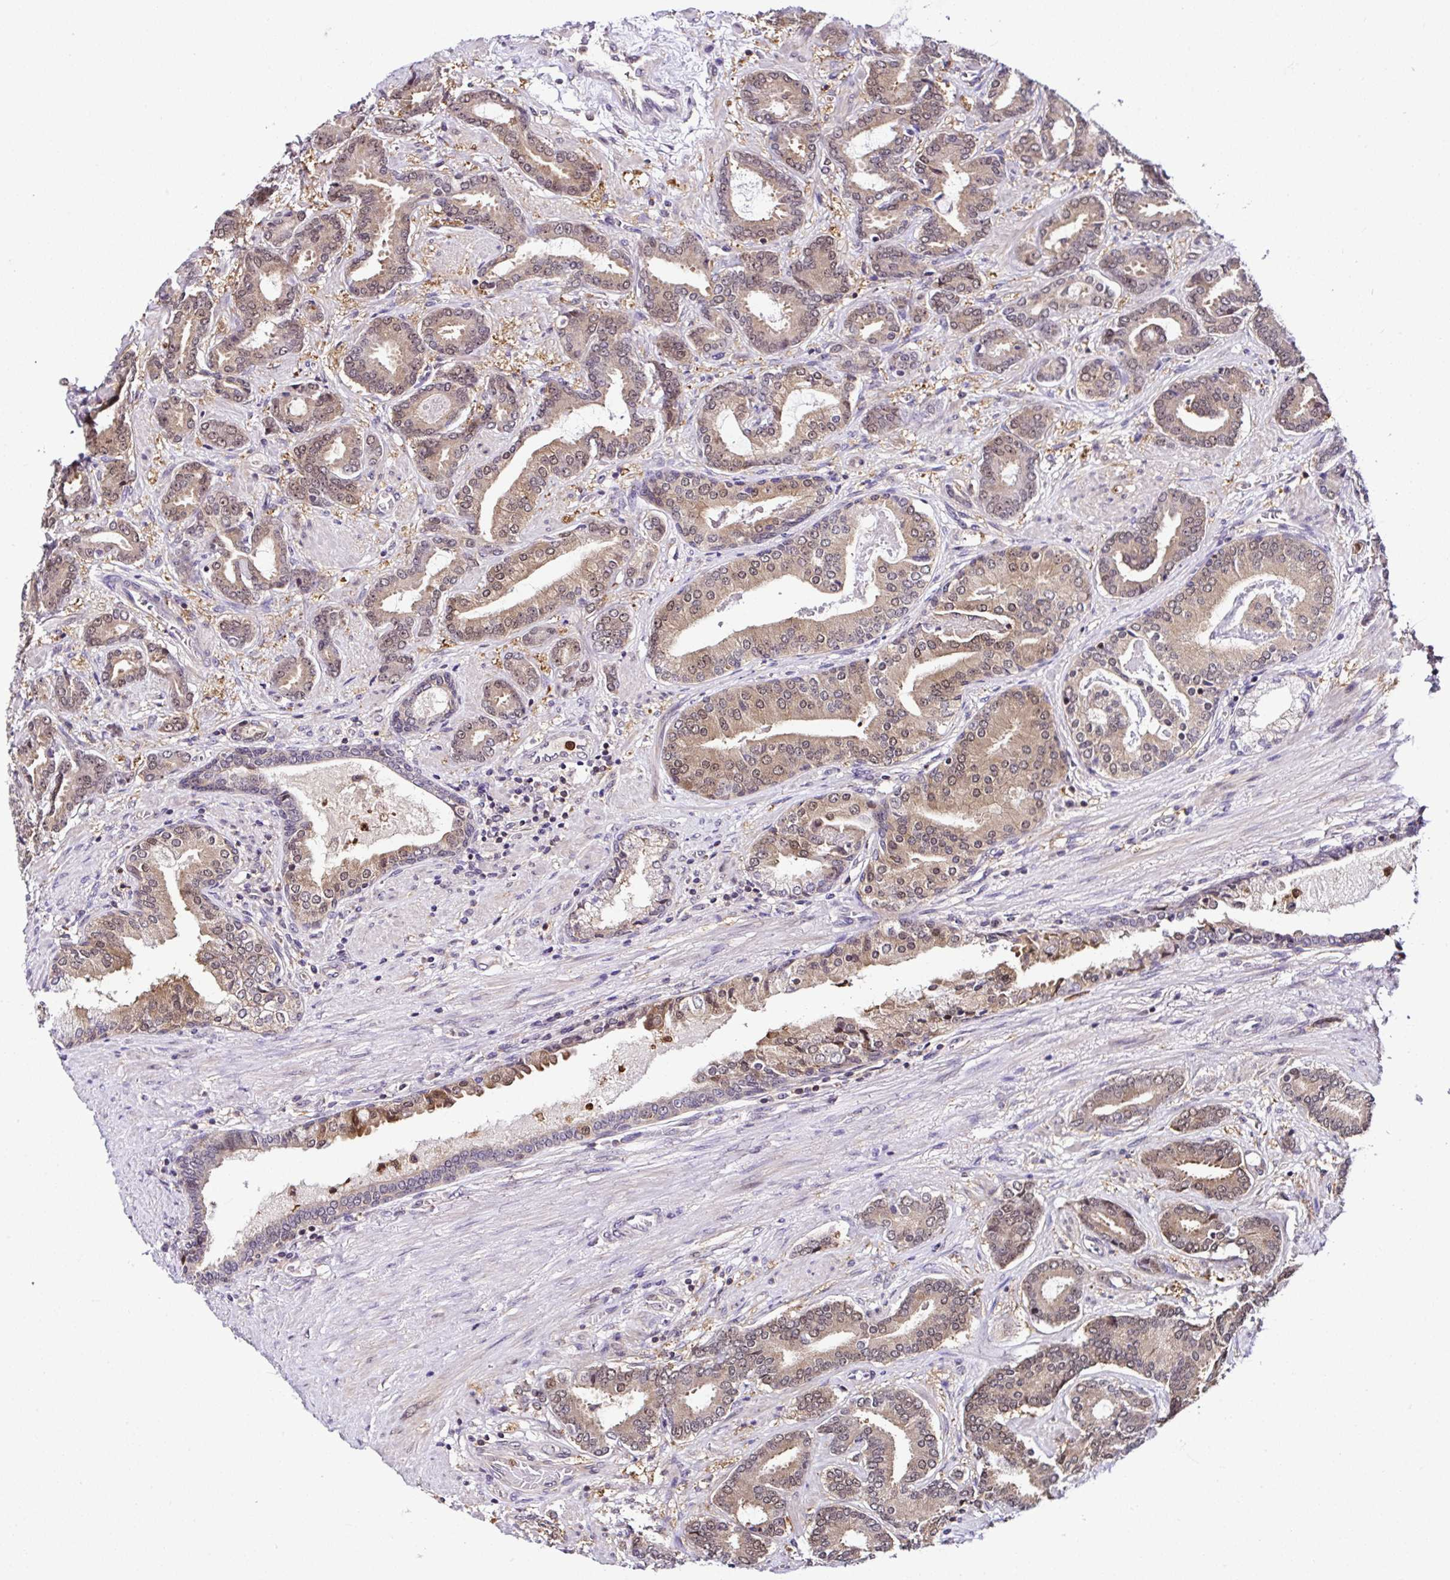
{"staining": {"intensity": "moderate", "quantity": ">75%", "location": "cytoplasmic/membranous,nuclear"}, "tissue": "prostate cancer", "cell_type": "Tumor cells", "image_type": "cancer", "snomed": [{"axis": "morphology", "description": "Adenocarcinoma, High grade"}, {"axis": "topography", "description": "Prostate"}], "caption": "This image exhibits adenocarcinoma (high-grade) (prostate) stained with immunohistochemistry (IHC) to label a protein in brown. The cytoplasmic/membranous and nuclear of tumor cells show moderate positivity for the protein. Nuclei are counter-stained blue.", "gene": "PIN4", "patient": {"sex": "male", "age": 62}}